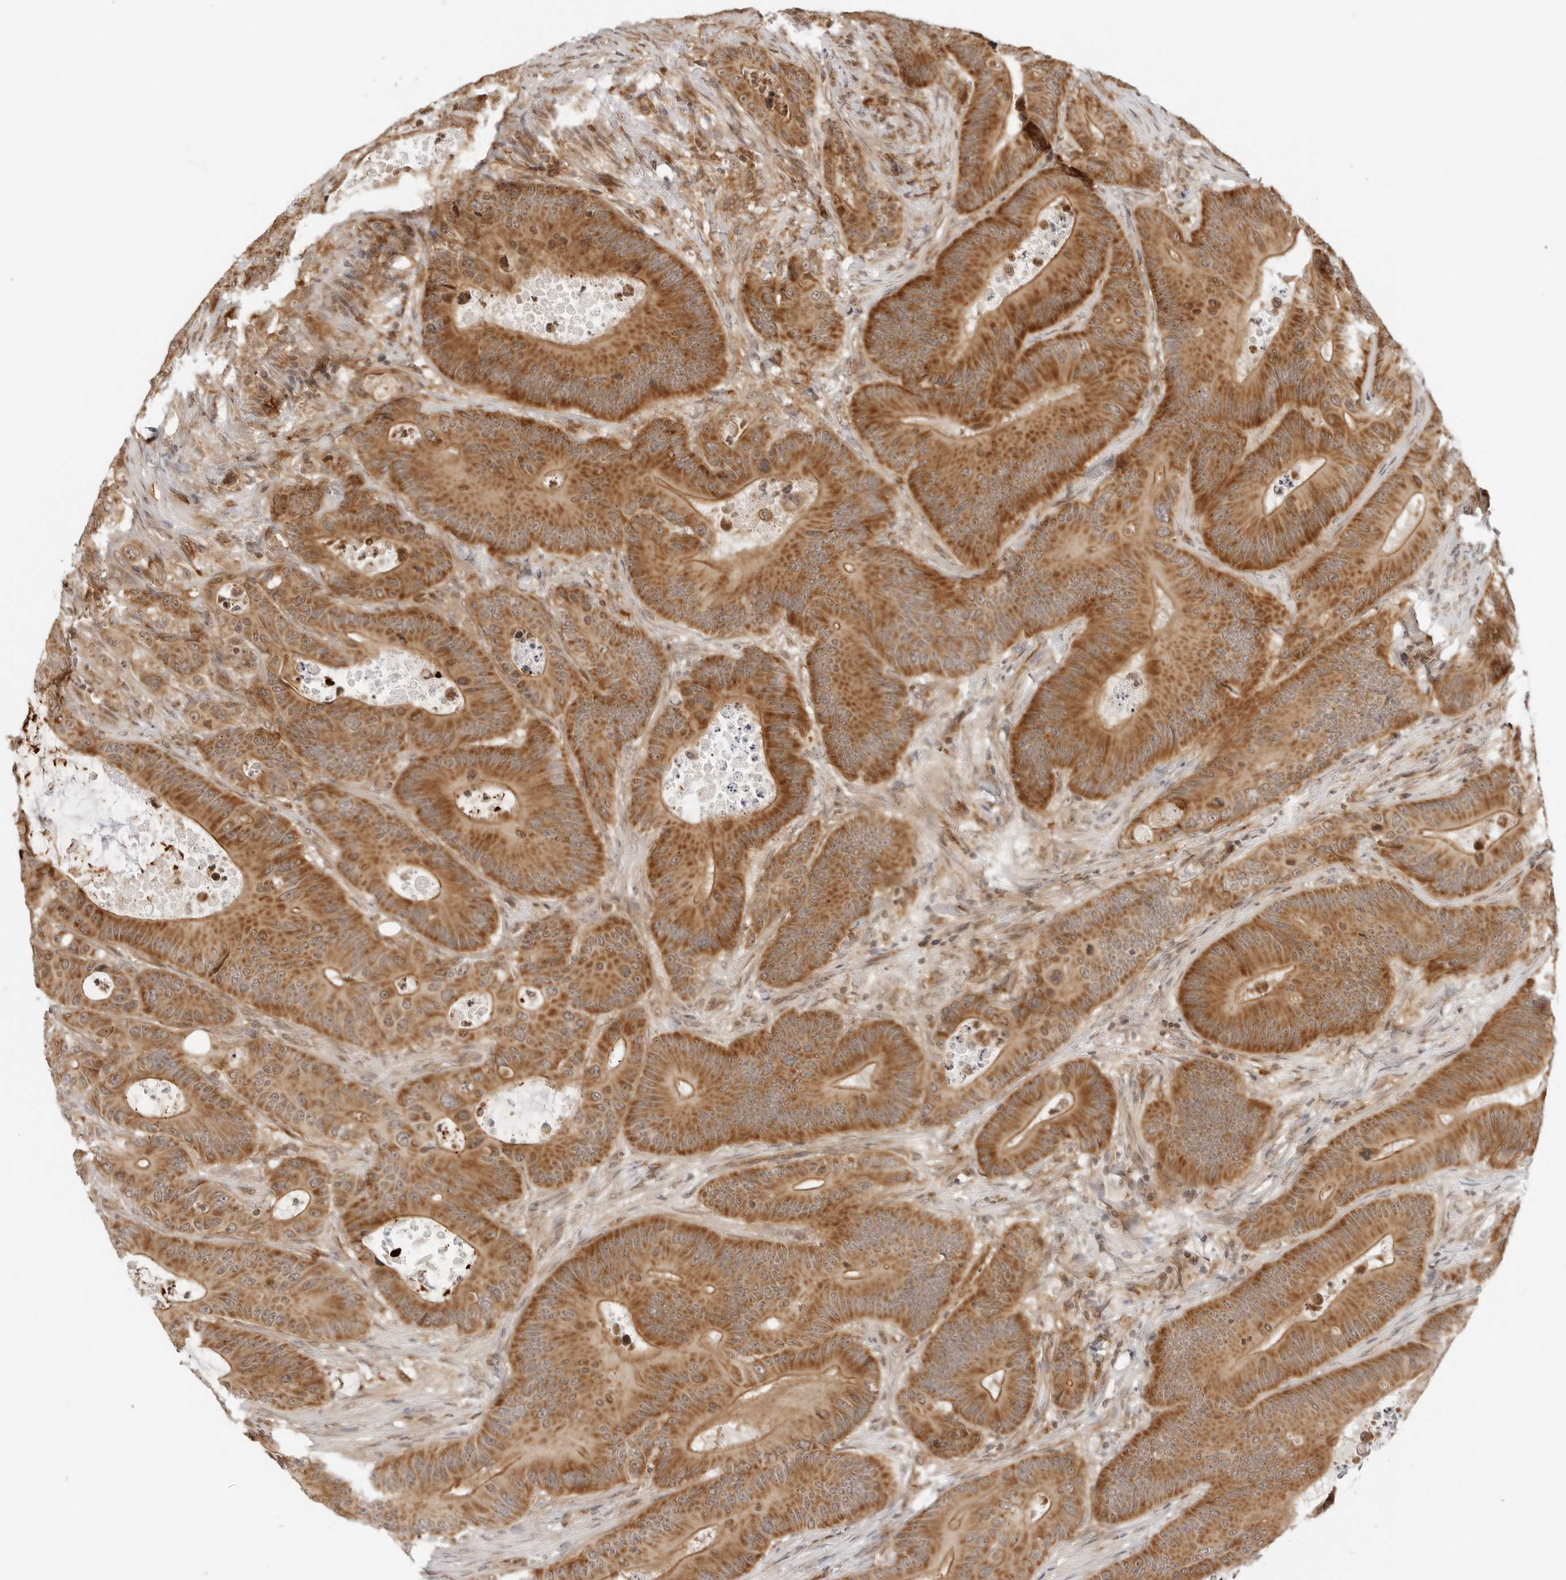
{"staining": {"intensity": "strong", "quantity": ">75%", "location": "cytoplasmic/membranous"}, "tissue": "colorectal cancer", "cell_type": "Tumor cells", "image_type": "cancer", "snomed": [{"axis": "morphology", "description": "Adenocarcinoma, NOS"}, {"axis": "topography", "description": "Colon"}], "caption": "A histopathology image showing strong cytoplasmic/membranous staining in approximately >75% of tumor cells in adenocarcinoma (colorectal), as visualized by brown immunohistochemical staining.", "gene": "RC3H1", "patient": {"sex": "male", "age": 83}}